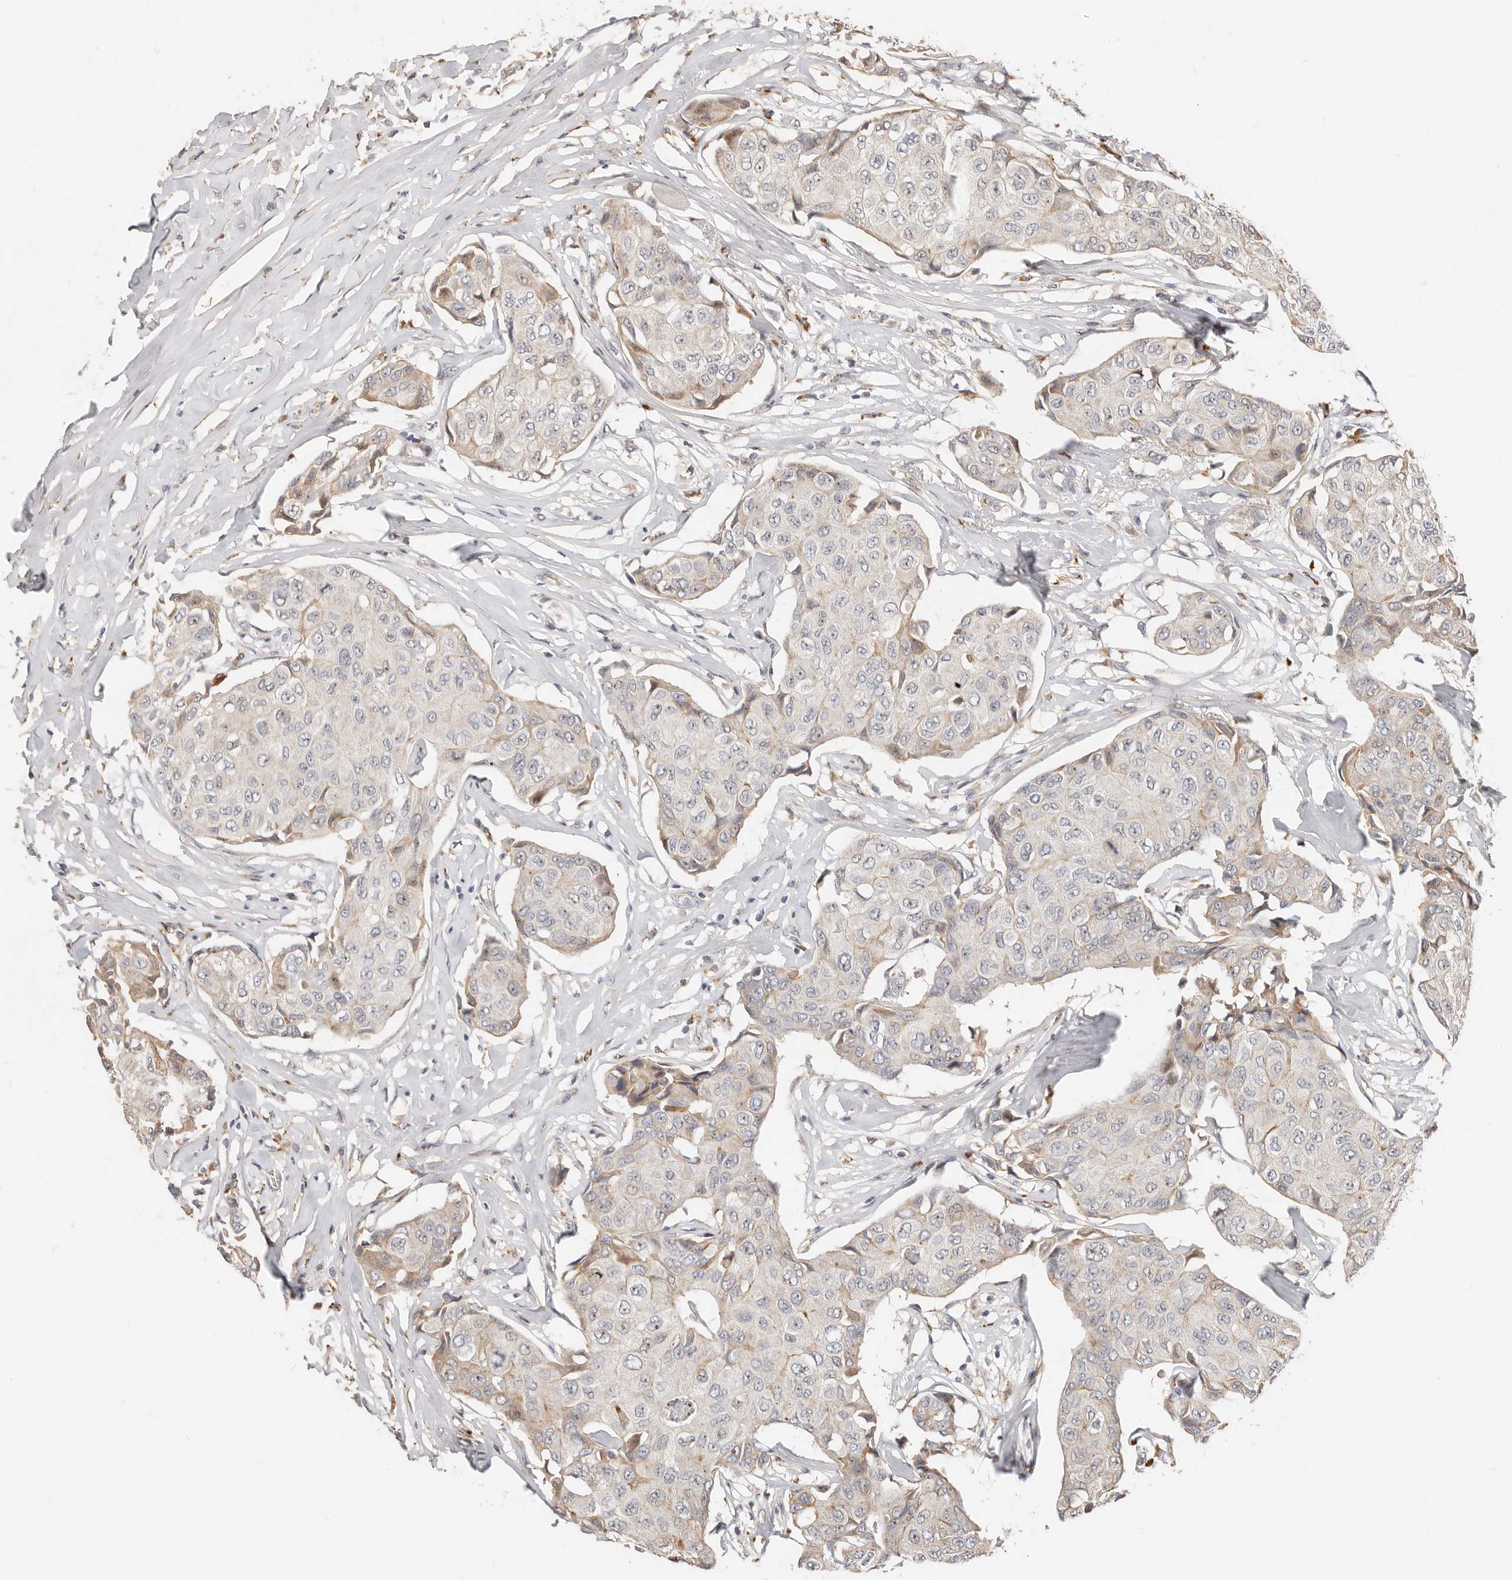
{"staining": {"intensity": "weak", "quantity": "<25%", "location": "cytoplasmic/membranous"}, "tissue": "breast cancer", "cell_type": "Tumor cells", "image_type": "cancer", "snomed": [{"axis": "morphology", "description": "Duct carcinoma"}, {"axis": "topography", "description": "Breast"}], "caption": "An image of human breast infiltrating ductal carcinoma is negative for staining in tumor cells. (DAB (3,3'-diaminobenzidine) immunohistochemistry with hematoxylin counter stain).", "gene": "ZRANB1", "patient": {"sex": "female", "age": 80}}